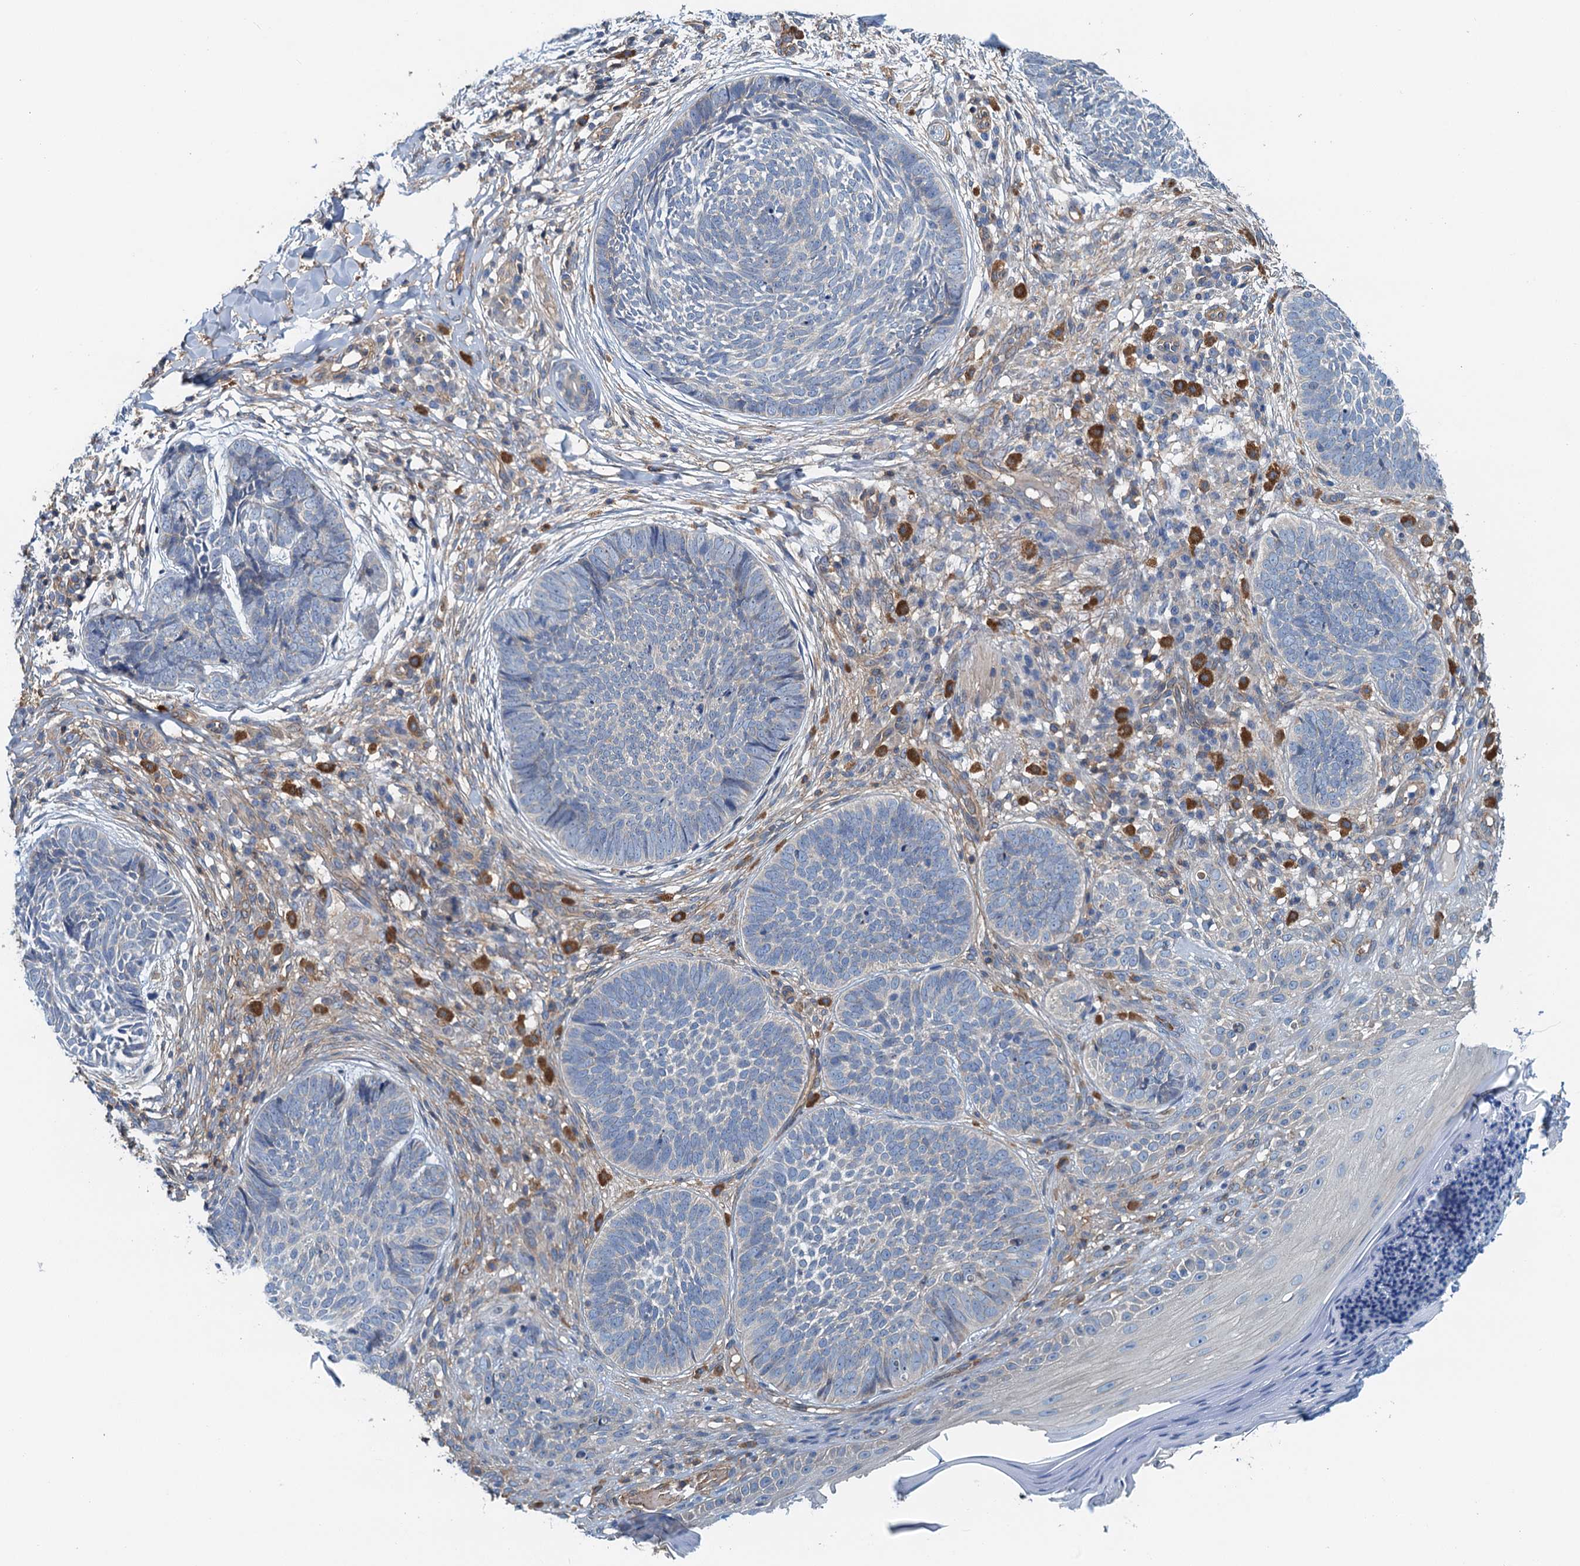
{"staining": {"intensity": "negative", "quantity": "none", "location": "none"}, "tissue": "skin cancer", "cell_type": "Tumor cells", "image_type": "cancer", "snomed": [{"axis": "morphology", "description": "Basal cell carcinoma"}, {"axis": "topography", "description": "Skin"}], "caption": "An image of human skin cancer is negative for staining in tumor cells. The staining is performed using DAB (3,3'-diaminobenzidine) brown chromogen with nuclei counter-stained in using hematoxylin.", "gene": "ROGDI", "patient": {"sex": "female", "age": 61}}